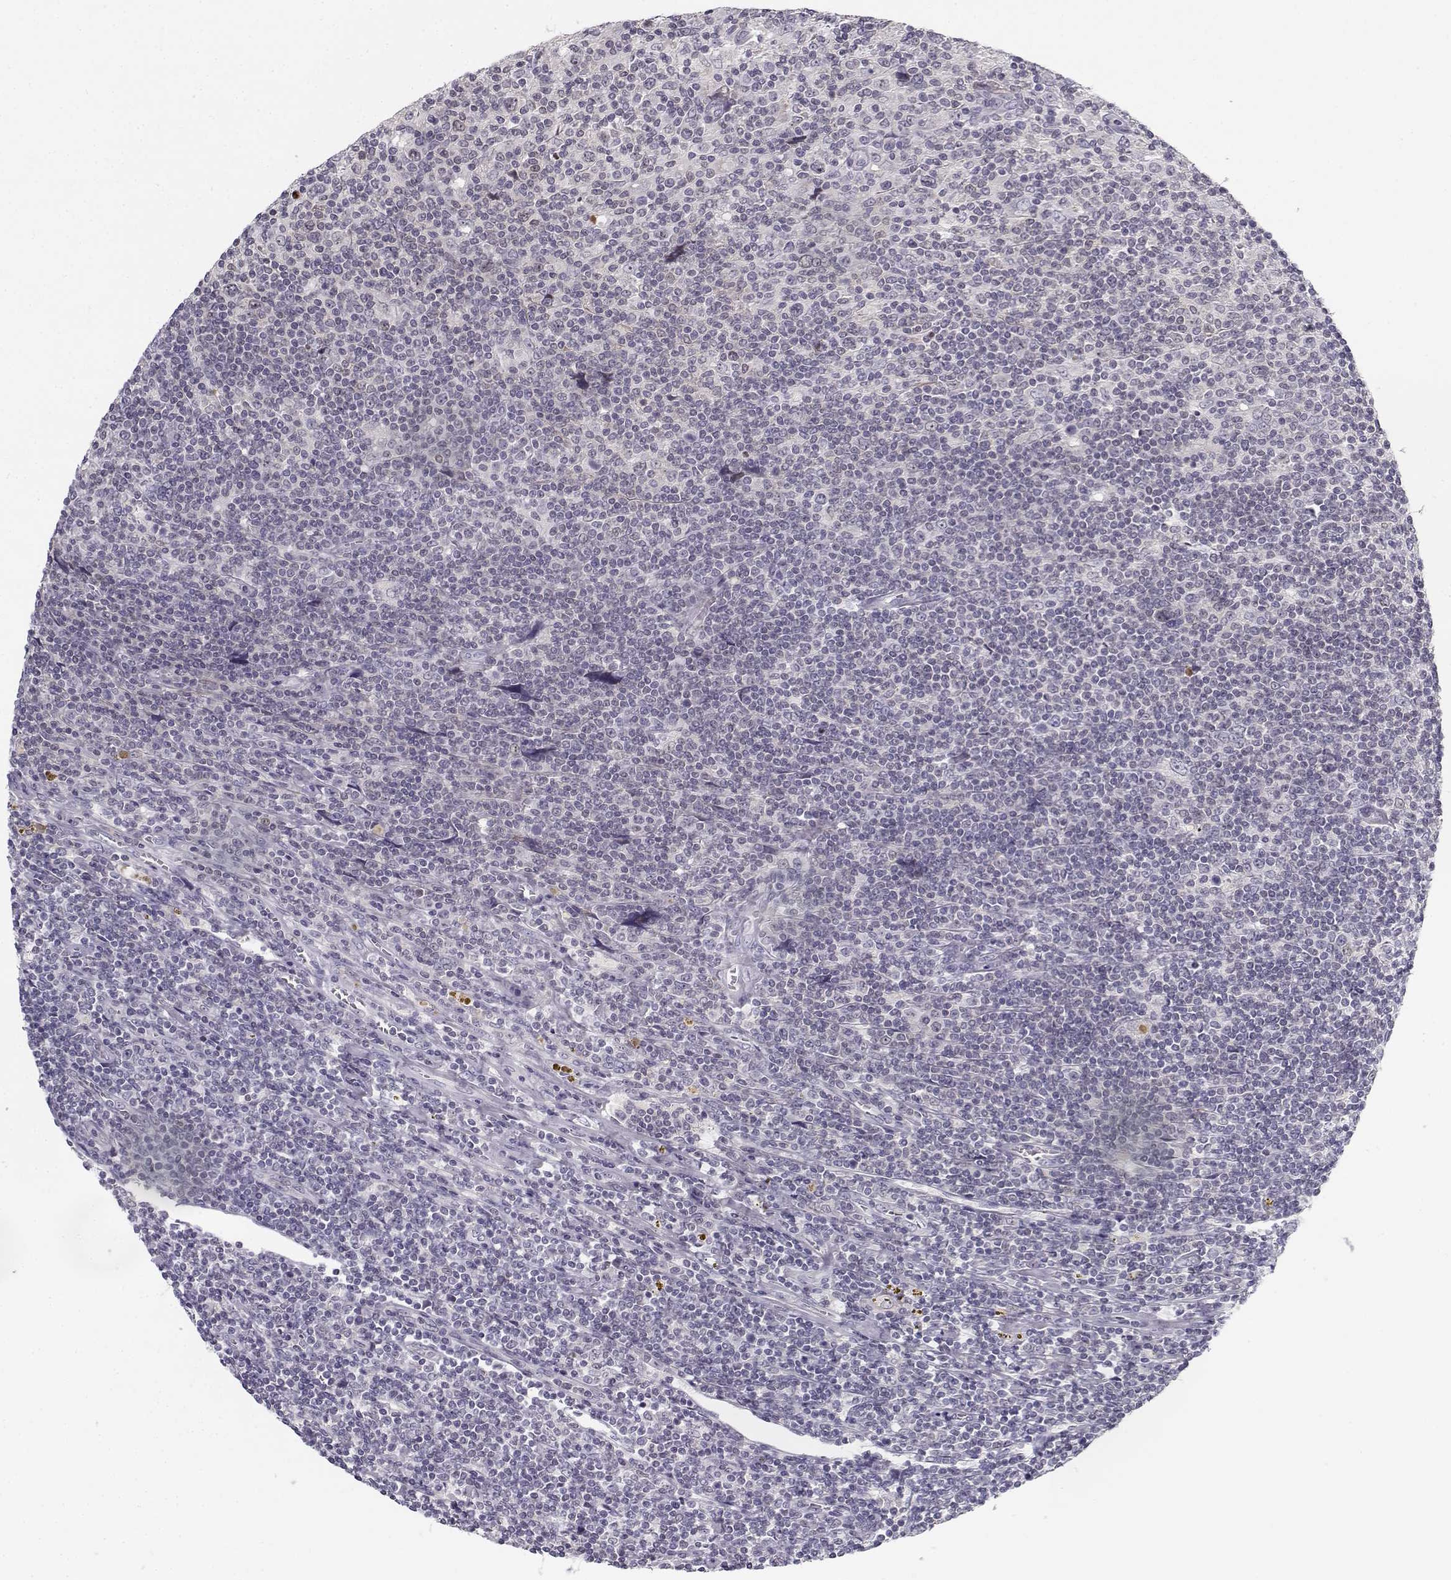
{"staining": {"intensity": "negative", "quantity": "none", "location": "none"}, "tissue": "lymphoma", "cell_type": "Tumor cells", "image_type": "cancer", "snomed": [{"axis": "morphology", "description": "Hodgkin's disease, NOS"}, {"axis": "topography", "description": "Lymph node"}], "caption": "DAB immunohistochemical staining of human lymphoma shows no significant expression in tumor cells.", "gene": "DDX25", "patient": {"sex": "male", "age": 40}}